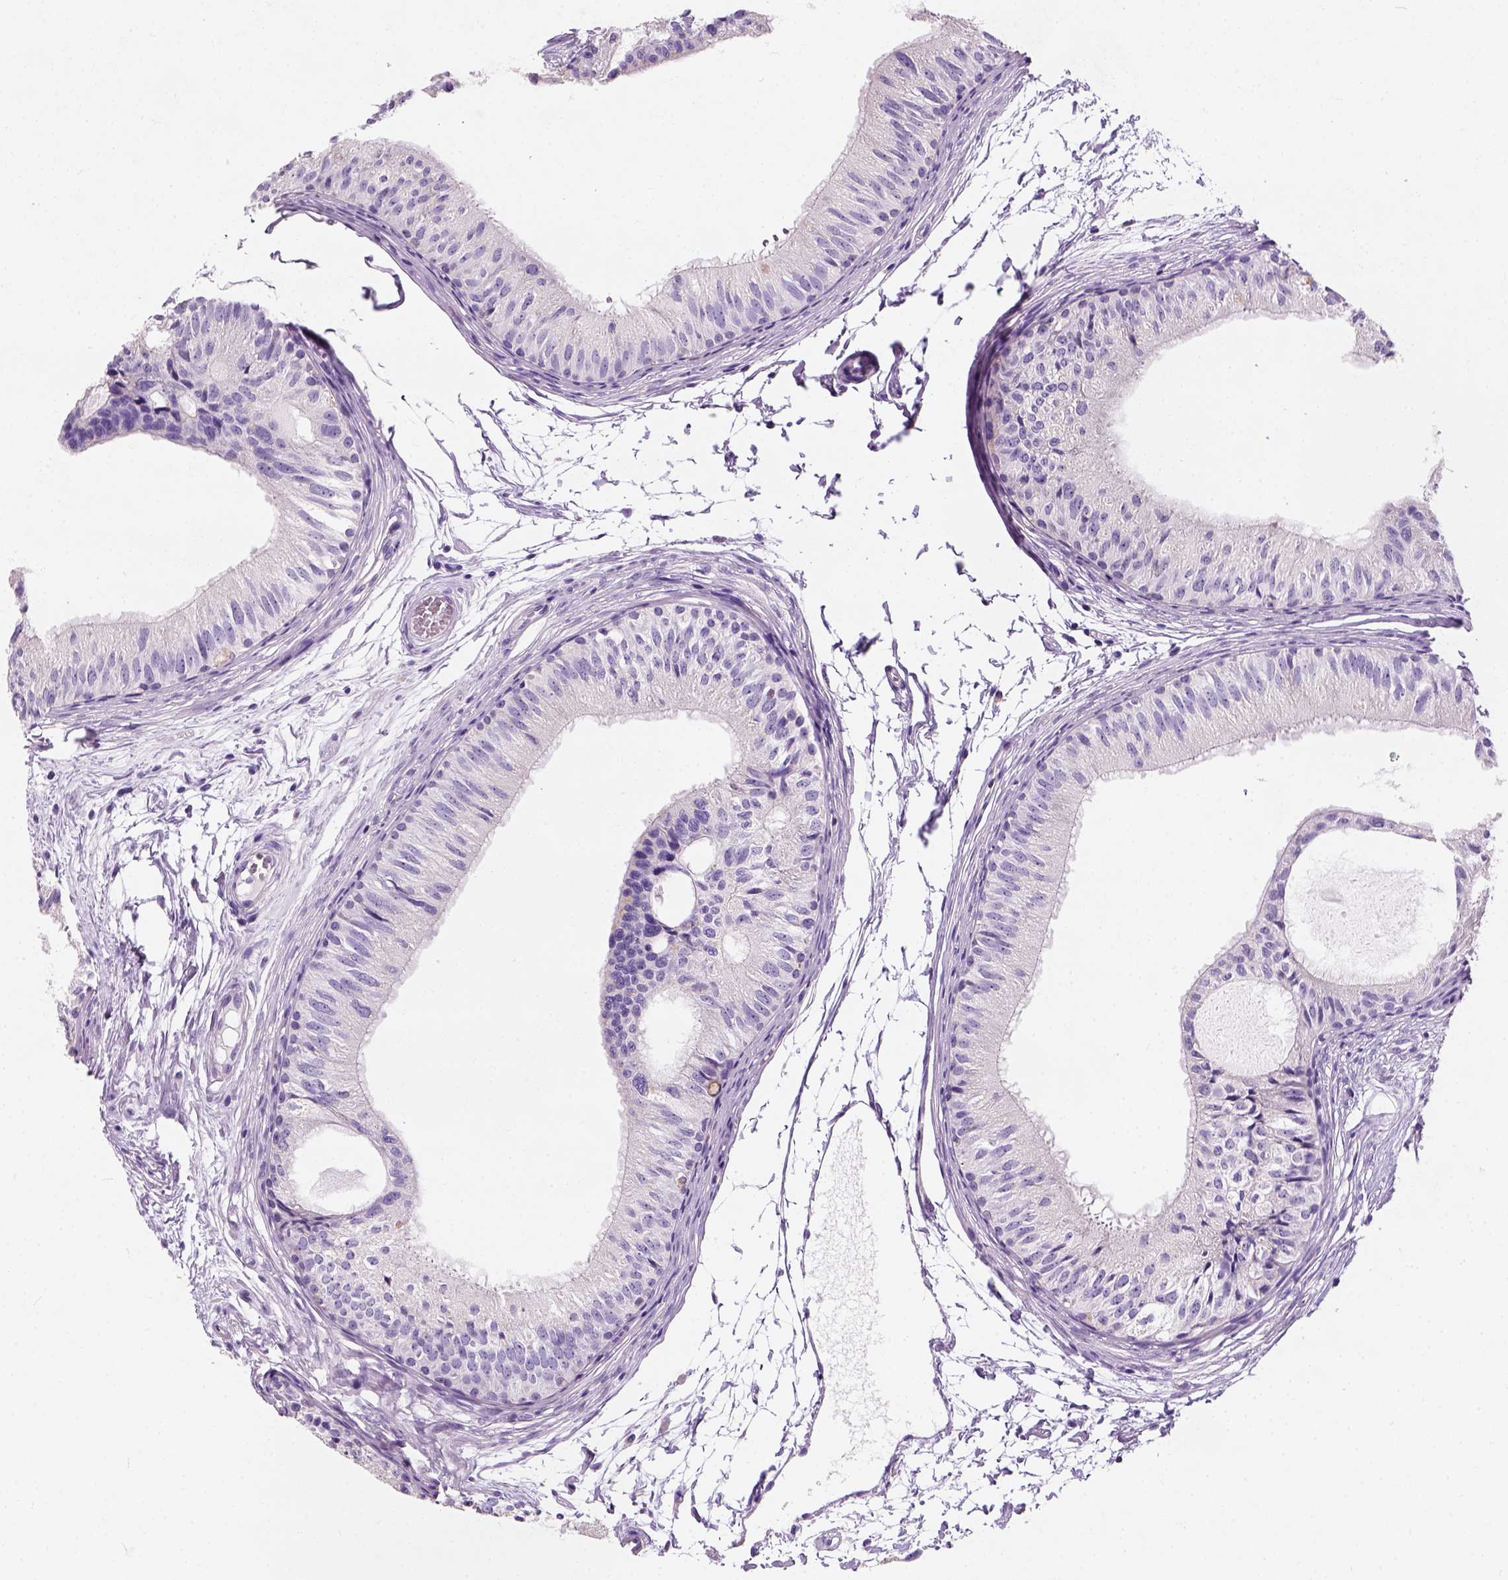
{"staining": {"intensity": "negative", "quantity": "none", "location": "none"}, "tissue": "epididymis", "cell_type": "Glandular cells", "image_type": "normal", "snomed": [{"axis": "morphology", "description": "Normal tissue, NOS"}, {"axis": "topography", "description": "Epididymis"}], "caption": "IHC micrograph of normal epididymis stained for a protein (brown), which demonstrates no staining in glandular cells.", "gene": "CHODL", "patient": {"sex": "male", "age": 25}}